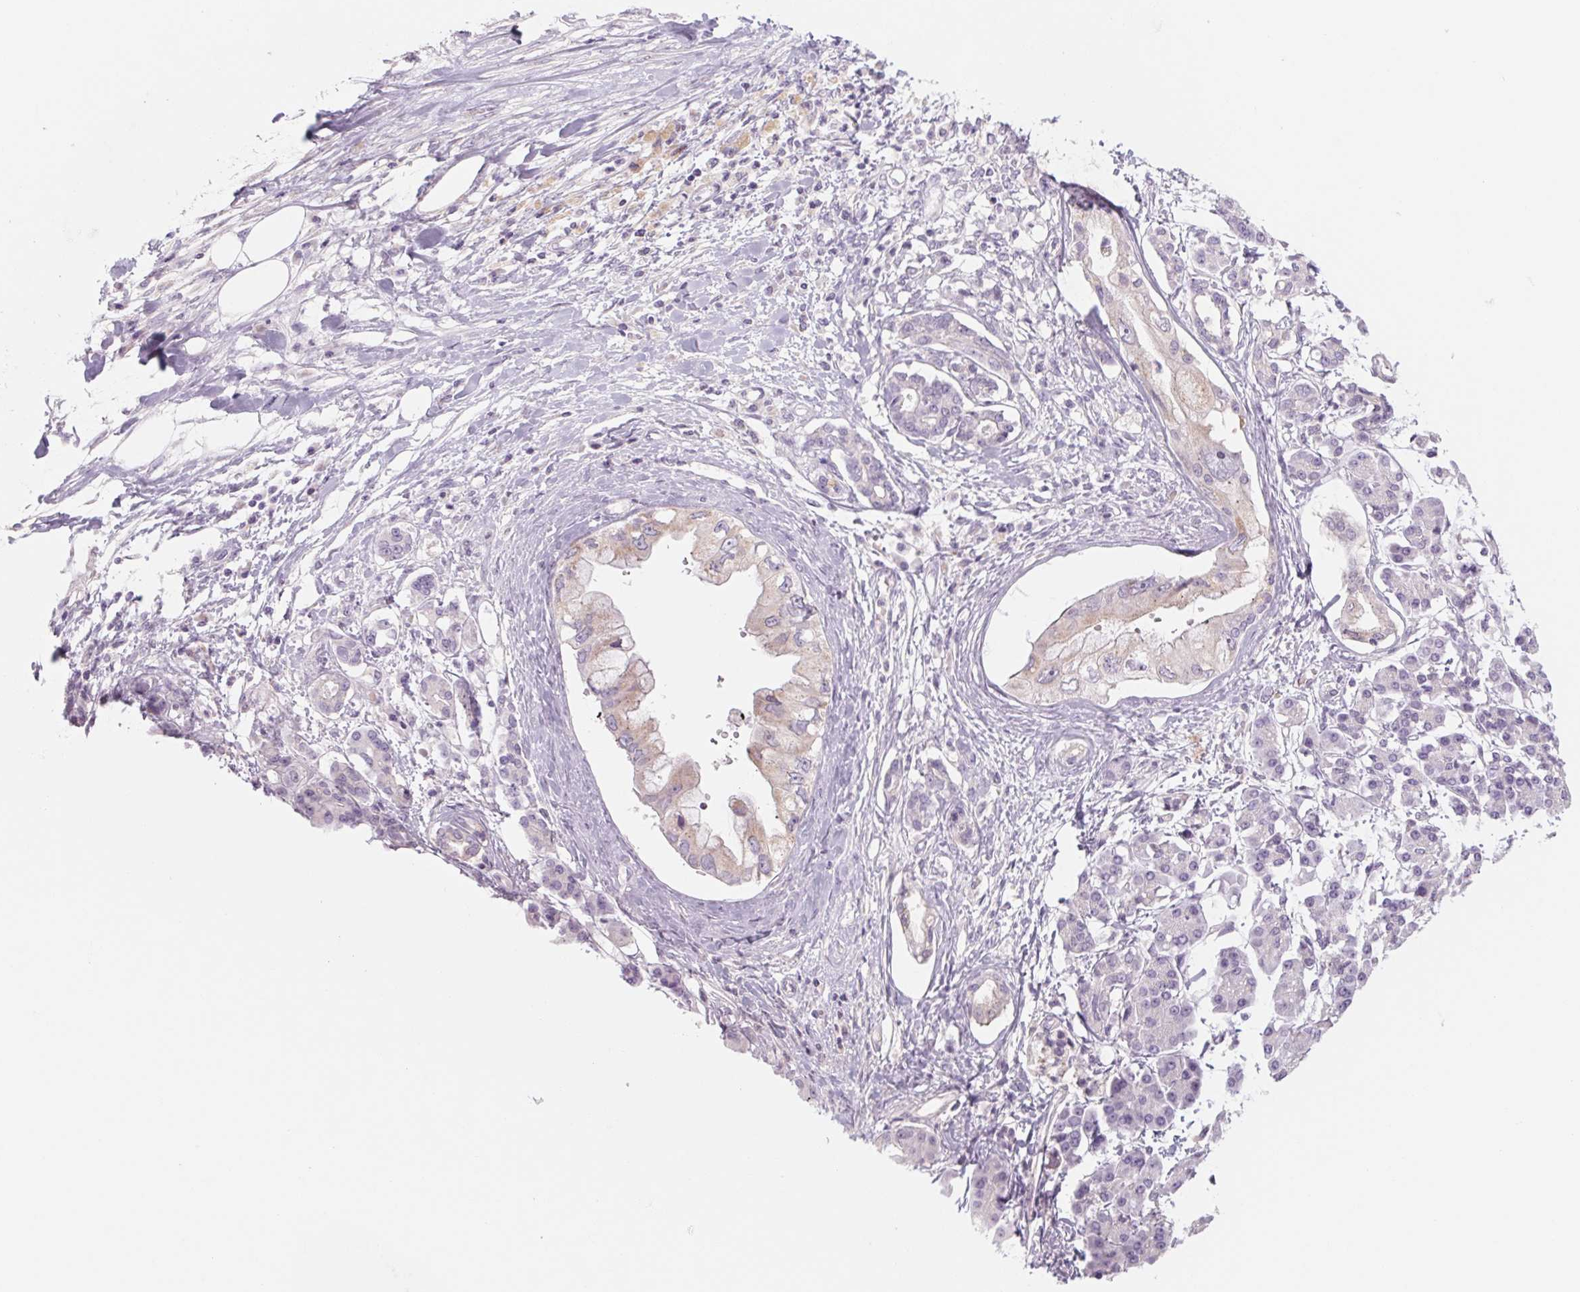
{"staining": {"intensity": "negative", "quantity": "none", "location": "none"}, "tissue": "pancreatic cancer", "cell_type": "Tumor cells", "image_type": "cancer", "snomed": [{"axis": "morphology", "description": "Adenocarcinoma, NOS"}, {"axis": "topography", "description": "Pancreas"}], "caption": "Micrograph shows no significant protein staining in tumor cells of pancreatic cancer (adenocarcinoma).", "gene": "POU1F1", "patient": {"sex": "female", "age": 56}}